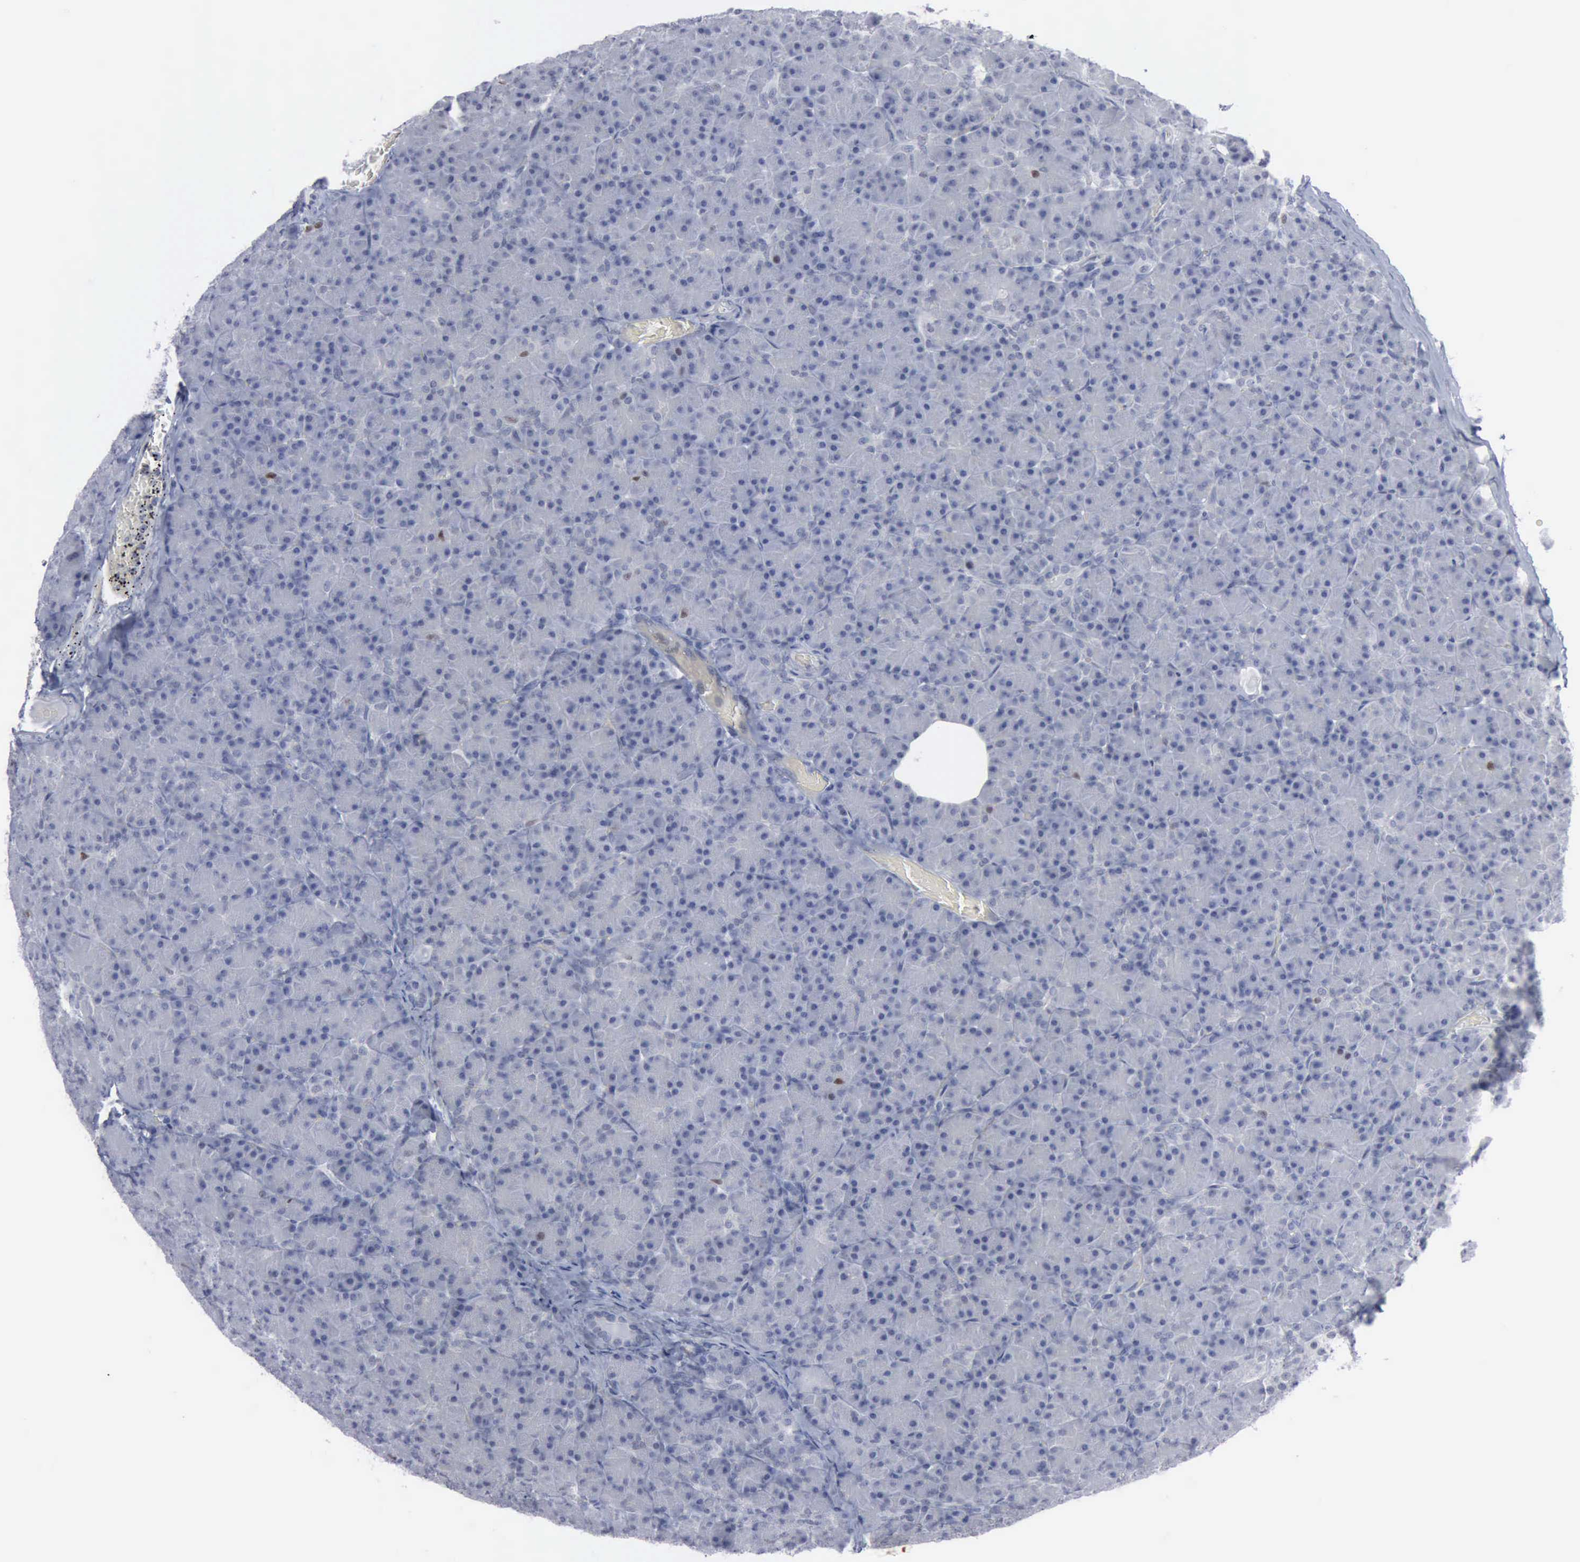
{"staining": {"intensity": "strong", "quantity": "<25%", "location": "nuclear"}, "tissue": "pancreas", "cell_type": "Exocrine glandular cells", "image_type": "normal", "snomed": [{"axis": "morphology", "description": "Normal tissue, NOS"}, {"axis": "topography", "description": "Pancreas"}], "caption": "Pancreas stained with immunohistochemistry reveals strong nuclear staining in approximately <25% of exocrine glandular cells. Ihc stains the protein of interest in brown and the nuclei are stained blue.", "gene": "MCM5", "patient": {"sex": "female", "age": 43}}